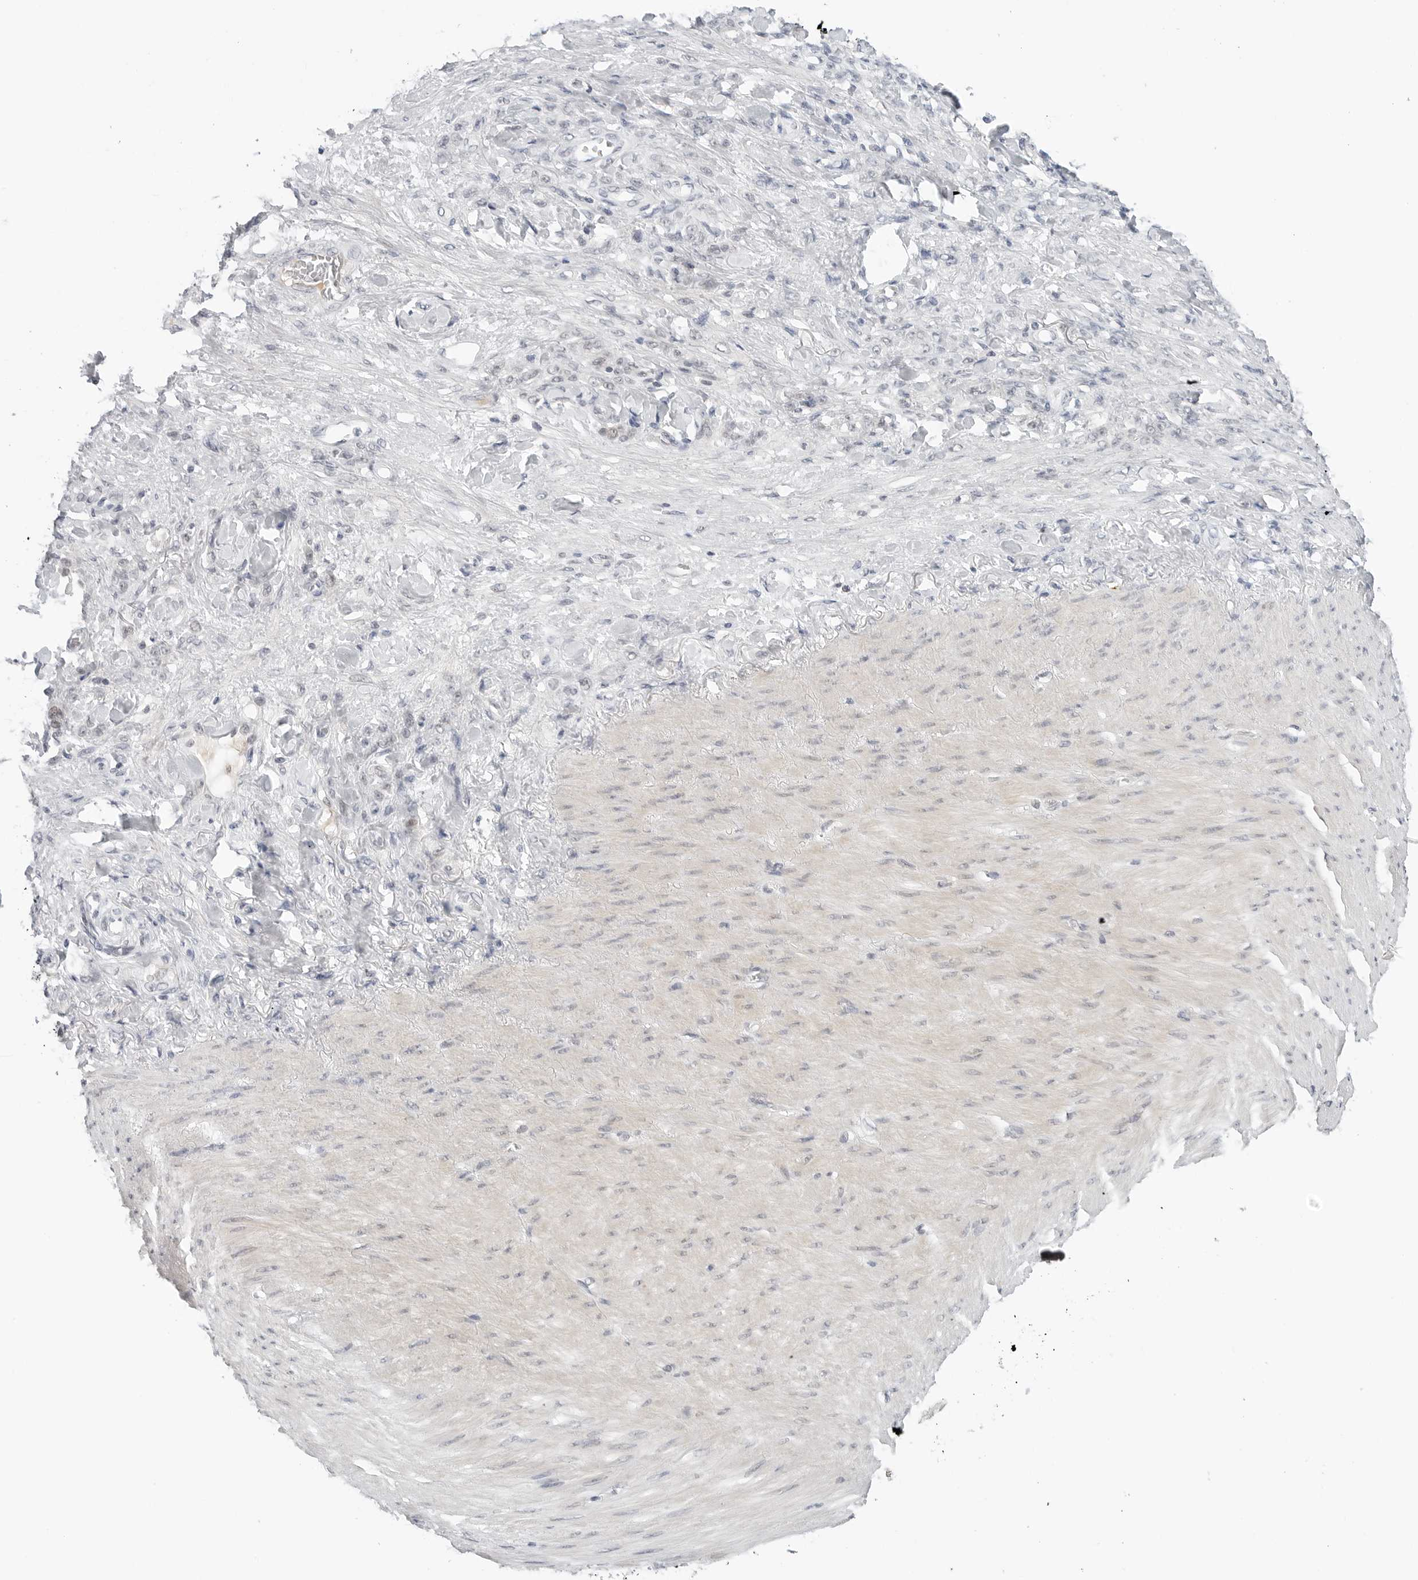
{"staining": {"intensity": "negative", "quantity": "none", "location": "none"}, "tissue": "stomach cancer", "cell_type": "Tumor cells", "image_type": "cancer", "snomed": [{"axis": "morphology", "description": "Normal tissue, NOS"}, {"axis": "morphology", "description": "Adenocarcinoma, NOS"}, {"axis": "topography", "description": "Stomach"}], "caption": "This is an IHC micrograph of stomach cancer (adenocarcinoma). There is no expression in tumor cells.", "gene": "TSEN2", "patient": {"sex": "male", "age": 82}}